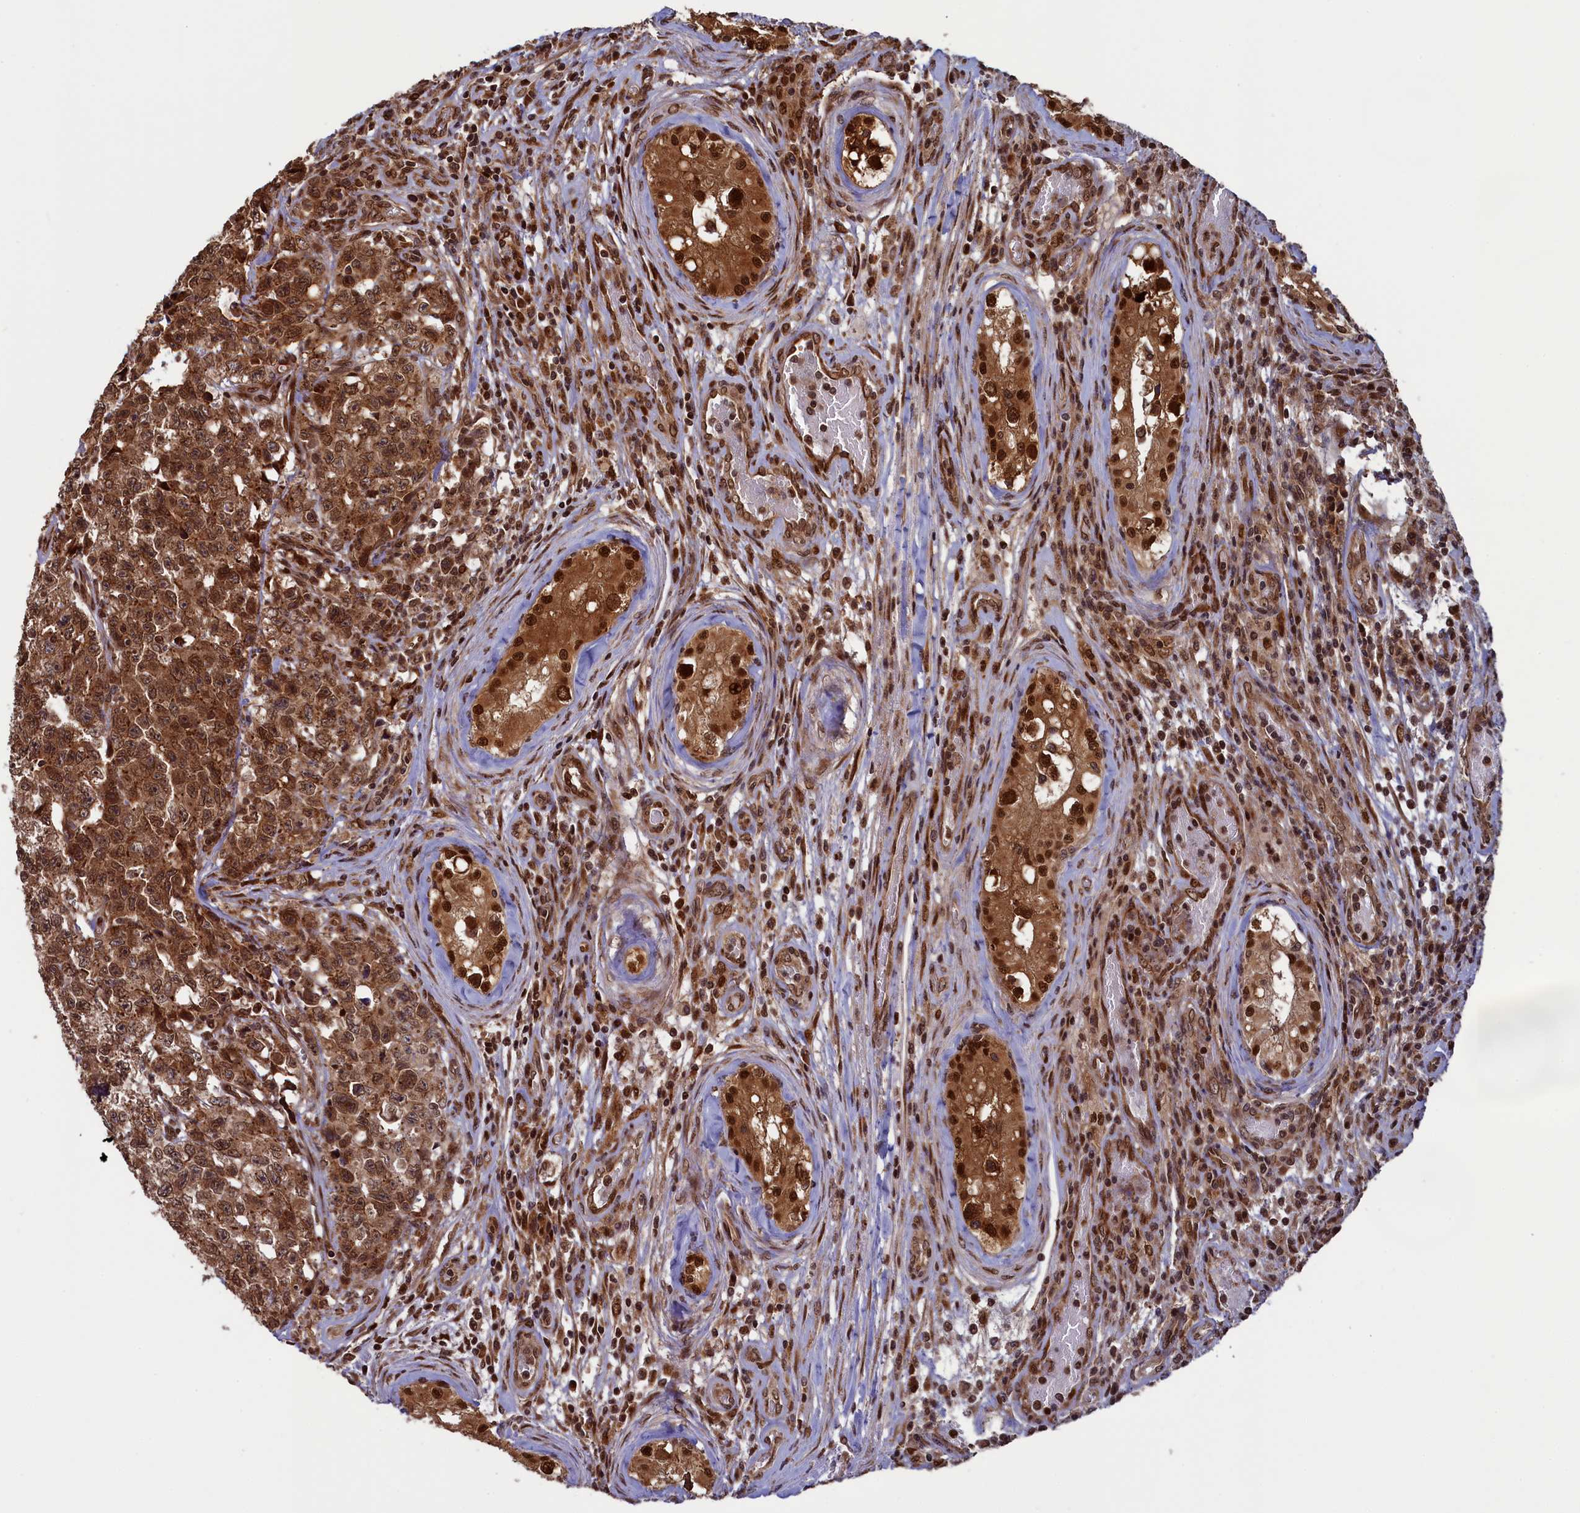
{"staining": {"intensity": "moderate", "quantity": ">75%", "location": "cytoplasmic/membranous,nuclear"}, "tissue": "testis cancer", "cell_type": "Tumor cells", "image_type": "cancer", "snomed": [{"axis": "morphology", "description": "Carcinoma, Embryonal, NOS"}, {"axis": "topography", "description": "Testis"}], "caption": "Testis cancer stained with a protein marker shows moderate staining in tumor cells.", "gene": "NAE1", "patient": {"sex": "male", "age": 28}}